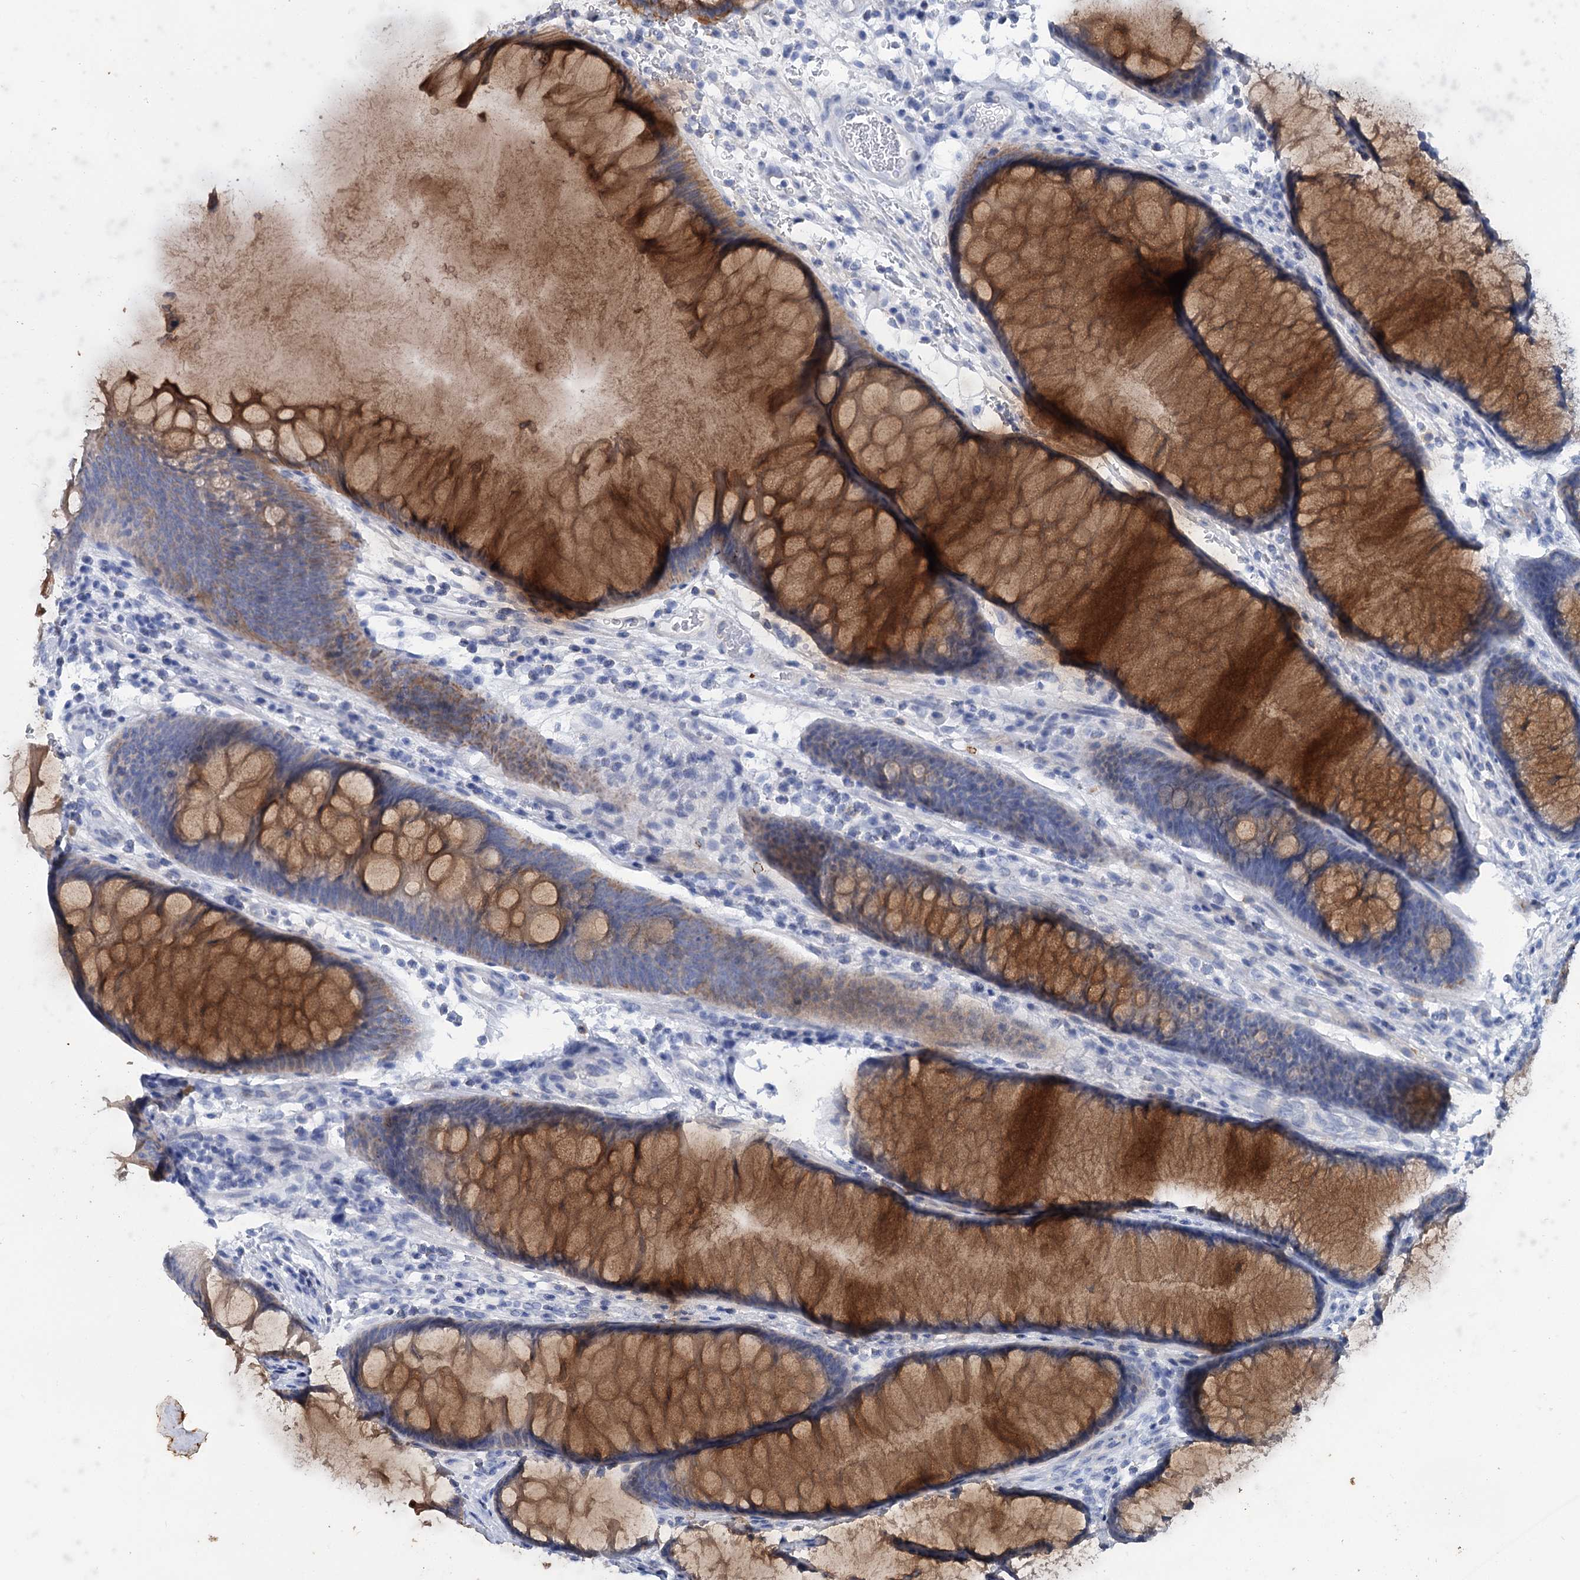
{"staining": {"intensity": "negative", "quantity": "none", "location": "none"}, "tissue": "colon", "cell_type": "Endothelial cells", "image_type": "normal", "snomed": [{"axis": "morphology", "description": "Normal tissue, NOS"}, {"axis": "topography", "description": "Colon"}], "caption": "There is no significant staining in endothelial cells of colon. (Immunohistochemistry, brightfield microscopy, high magnification).", "gene": "FAAP20", "patient": {"sex": "female", "age": 82}}